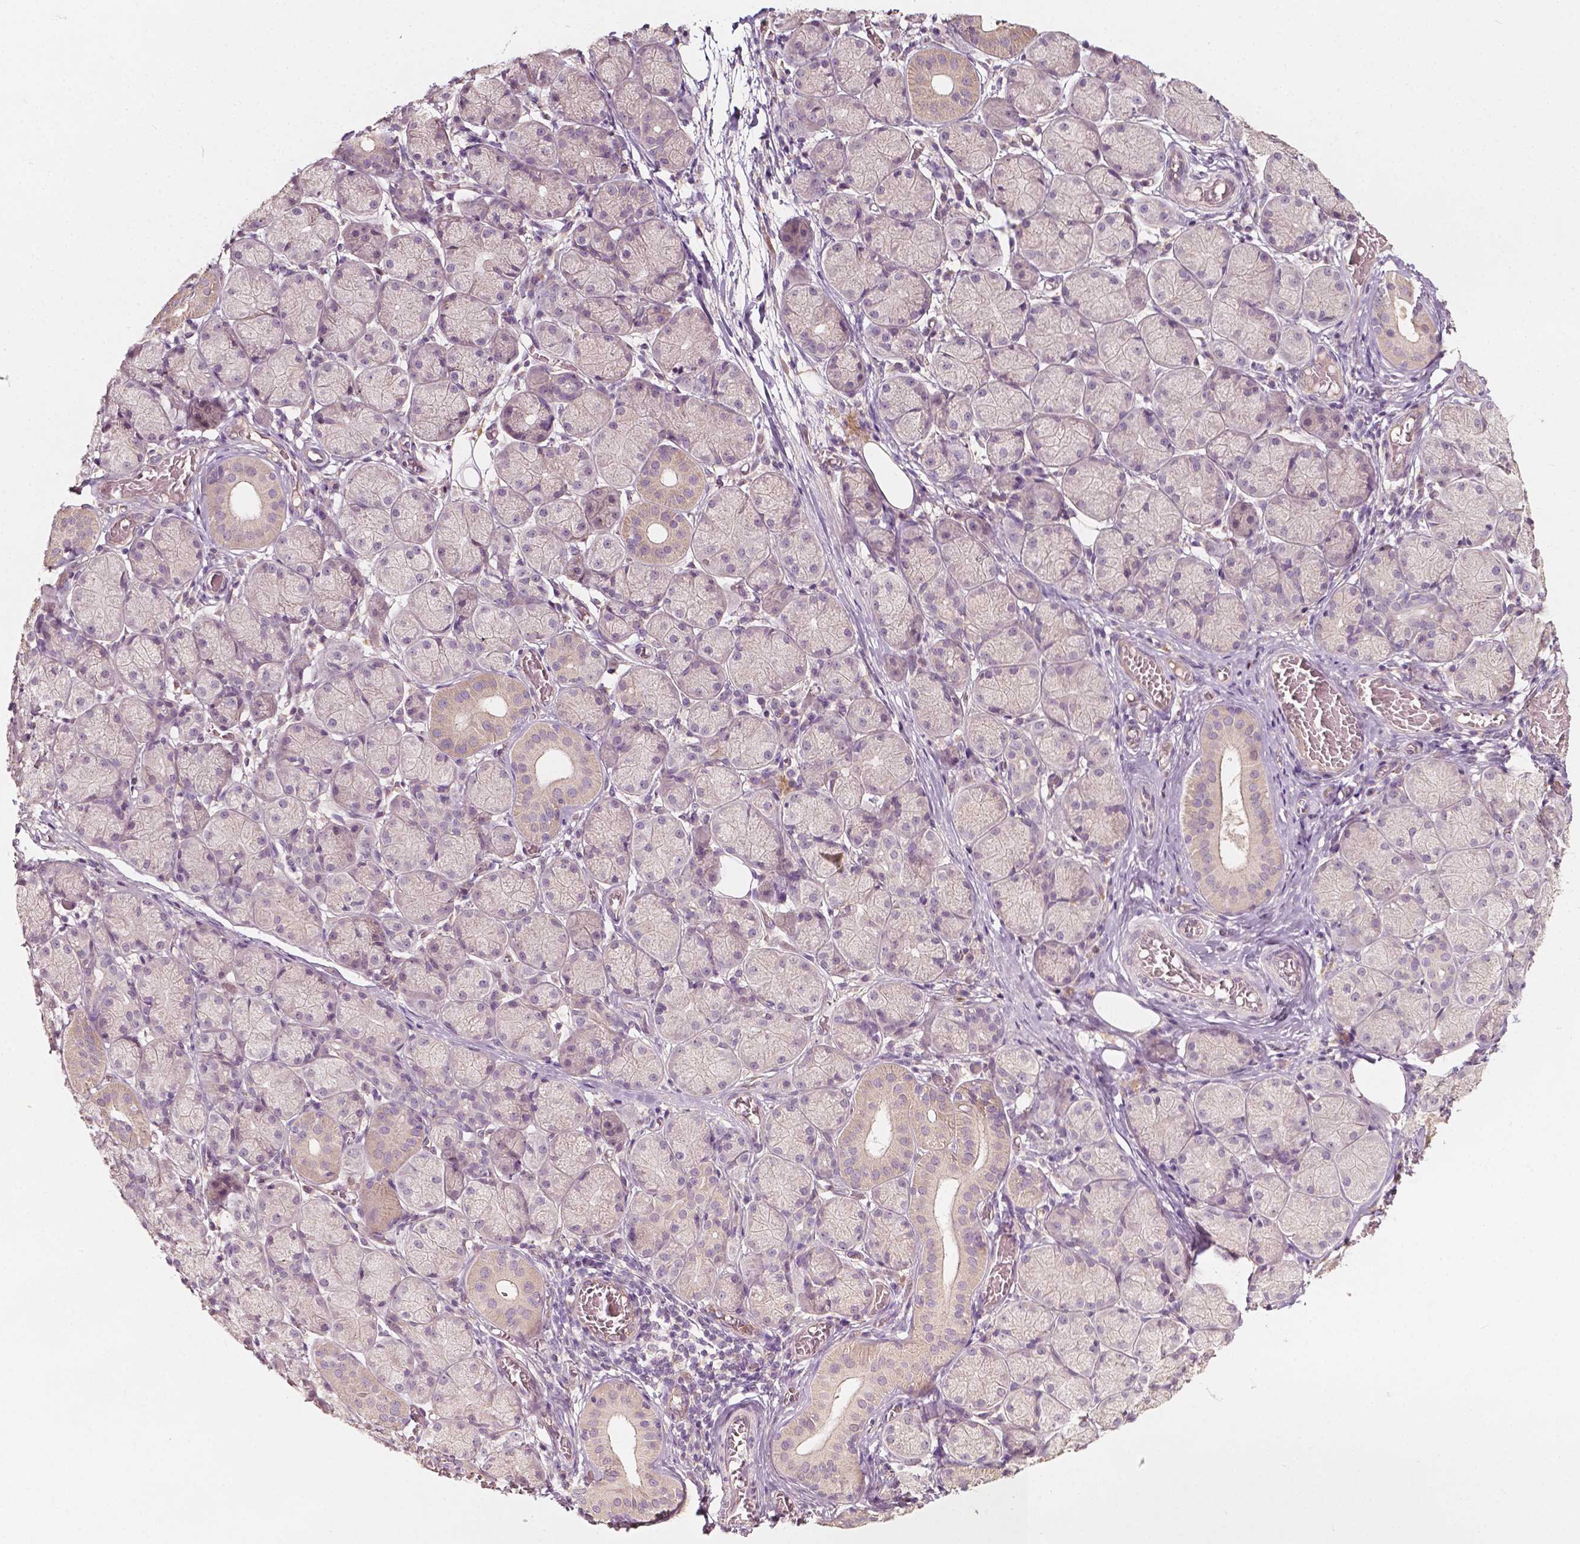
{"staining": {"intensity": "negative", "quantity": "none", "location": "none"}, "tissue": "salivary gland", "cell_type": "Glandular cells", "image_type": "normal", "snomed": [{"axis": "morphology", "description": "Normal tissue, NOS"}, {"axis": "topography", "description": "Salivary gland"}, {"axis": "topography", "description": "Peripheral nerve tissue"}], "caption": "The IHC micrograph has no significant staining in glandular cells of salivary gland. (Brightfield microscopy of DAB immunohistochemistry (IHC) at high magnification).", "gene": "NPC1L1", "patient": {"sex": "female", "age": 24}}